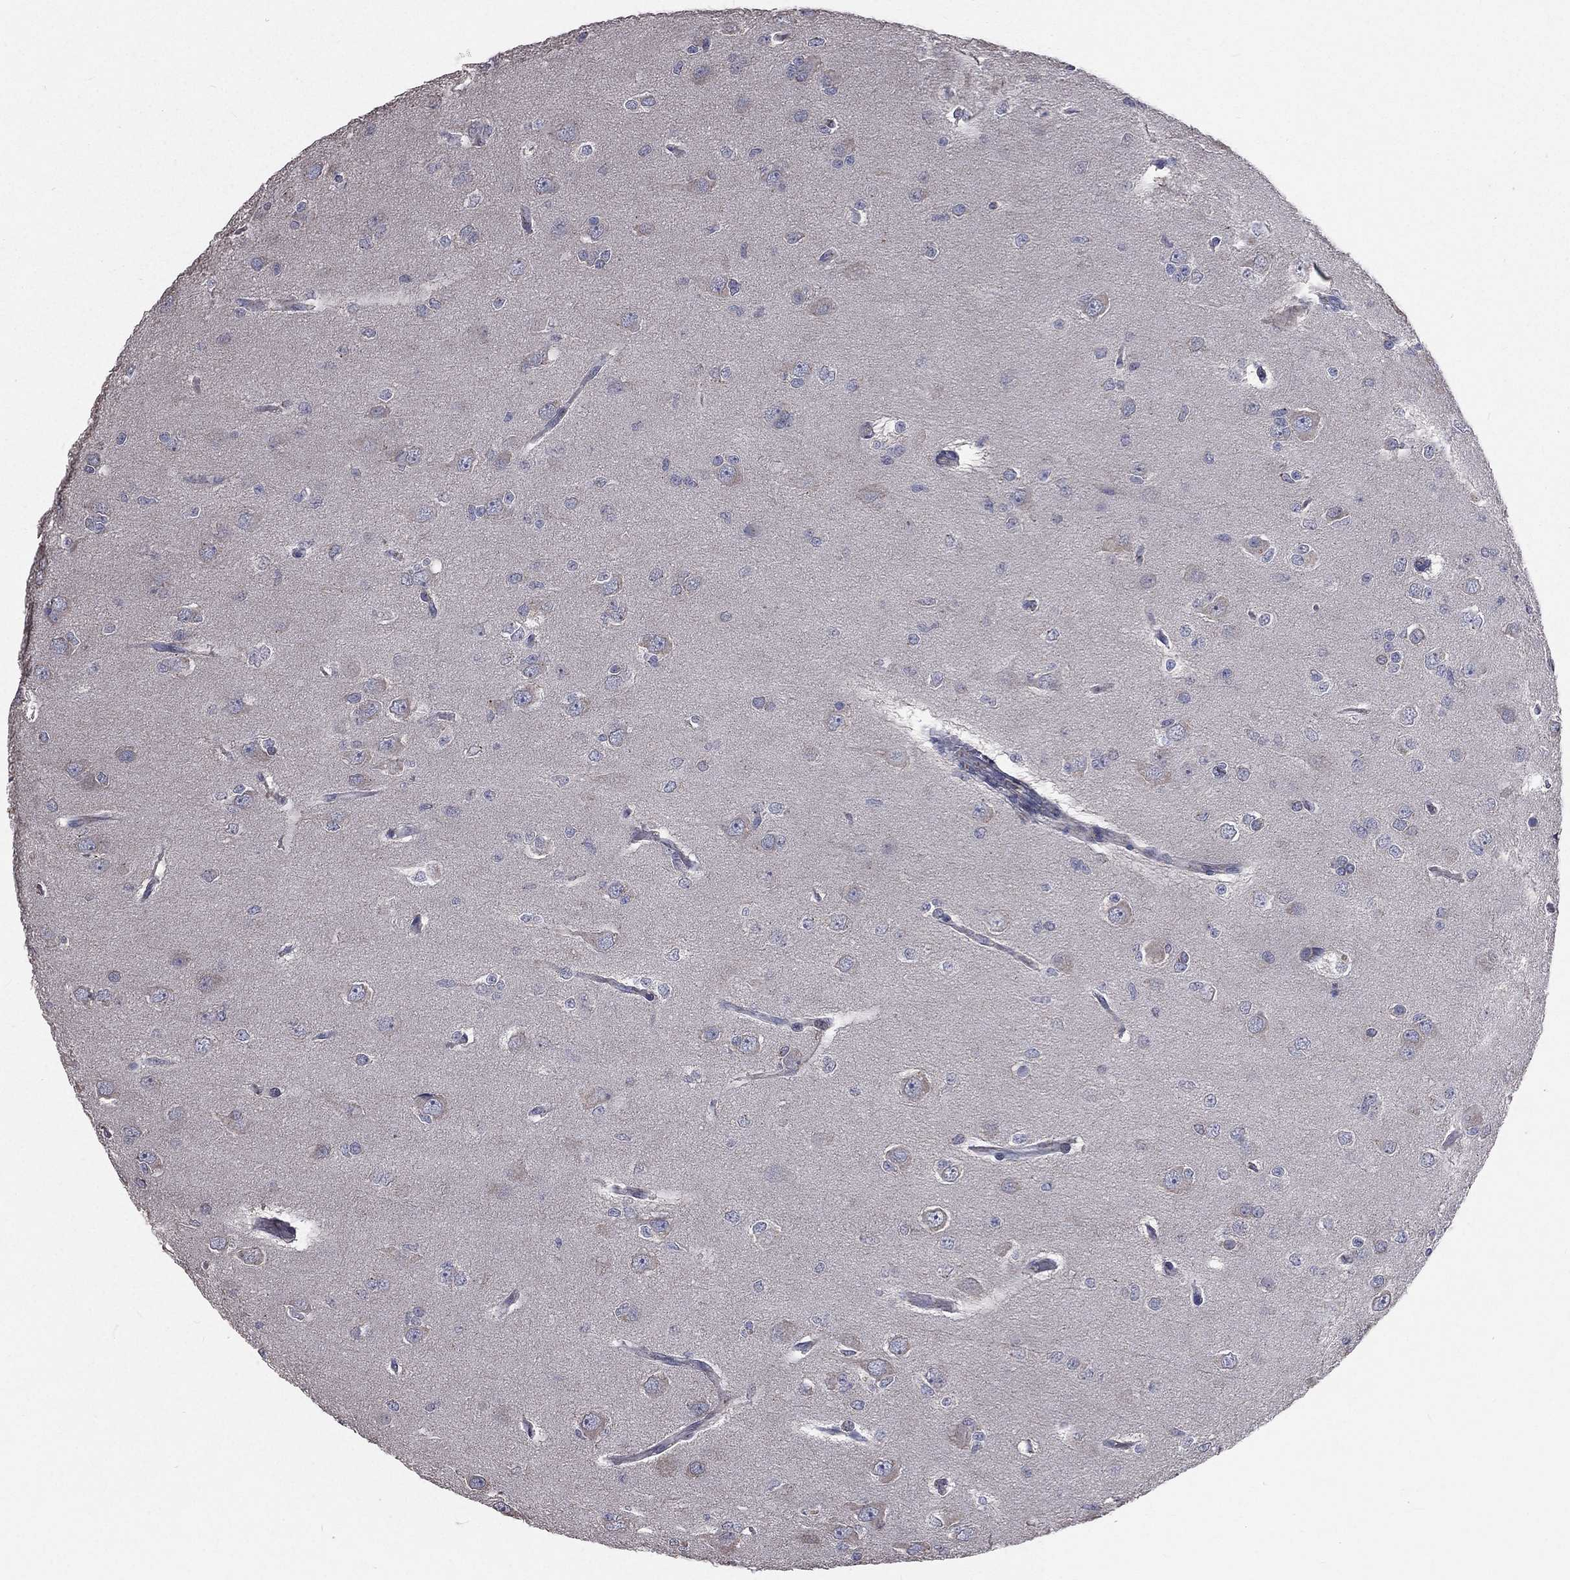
{"staining": {"intensity": "negative", "quantity": "none", "location": "none"}, "tissue": "glioma", "cell_type": "Tumor cells", "image_type": "cancer", "snomed": [{"axis": "morphology", "description": "Glioma, malignant, Low grade"}, {"axis": "topography", "description": "Brain"}], "caption": "This is an immunohistochemistry (IHC) image of human glioma. There is no expression in tumor cells.", "gene": "CROCC", "patient": {"sex": "male", "age": 27}}